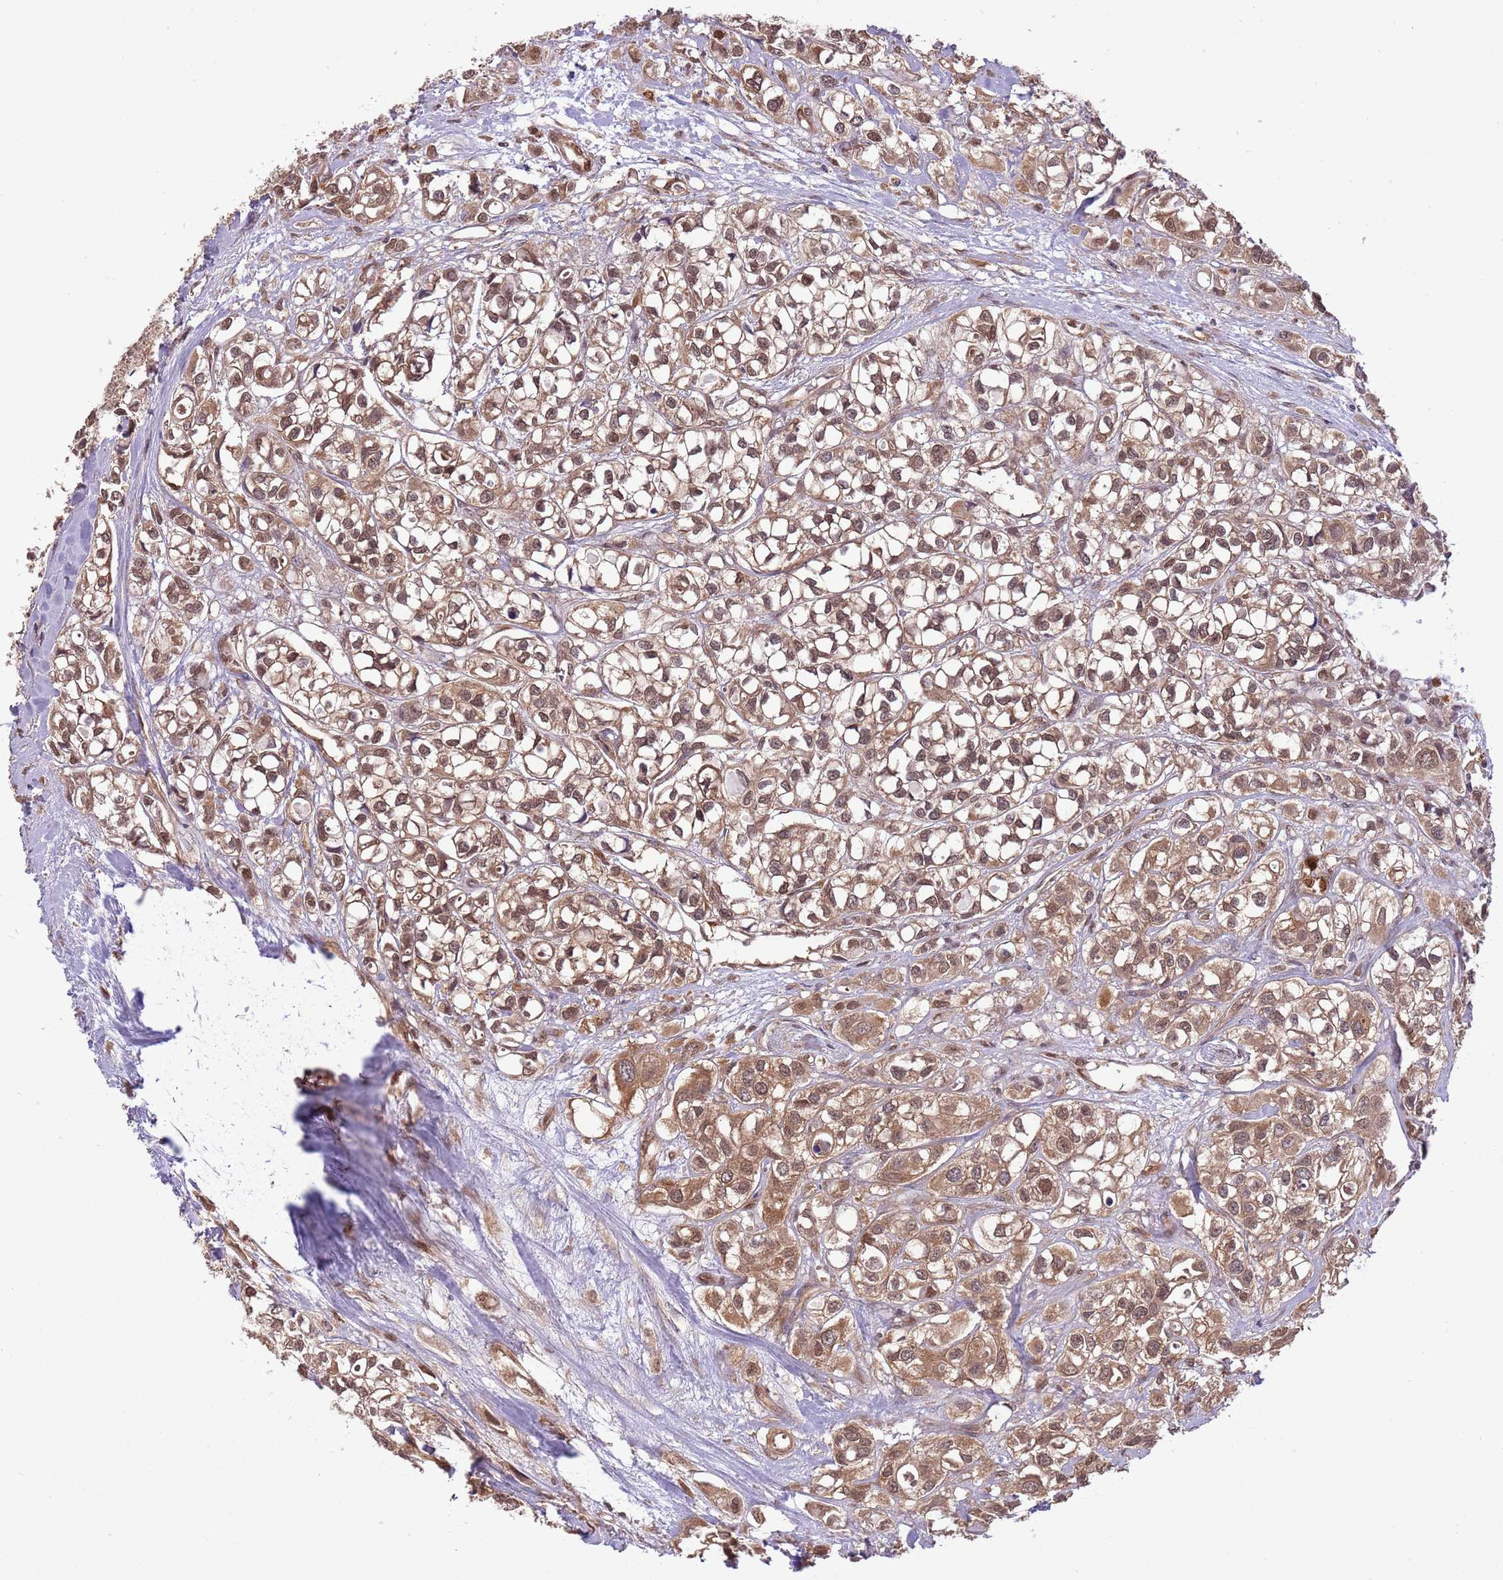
{"staining": {"intensity": "moderate", "quantity": ">75%", "location": "cytoplasmic/membranous,nuclear"}, "tissue": "urothelial cancer", "cell_type": "Tumor cells", "image_type": "cancer", "snomed": [{"axis": "morphology", "description": "Urothelial carcinoma, High grade"}, {"axis": "topography", "description": "Urinary bladder"}], "caption": "IHC histopathology image of human urothelial cancer stained for a protein (brown), which exhibits medium levels of moderate cytoplasmic/membranous and nuclear staining in approximately >75% of tumor cells.", "gene": "AMIGO1", "patient": {"sex": "male", "age": 67}}